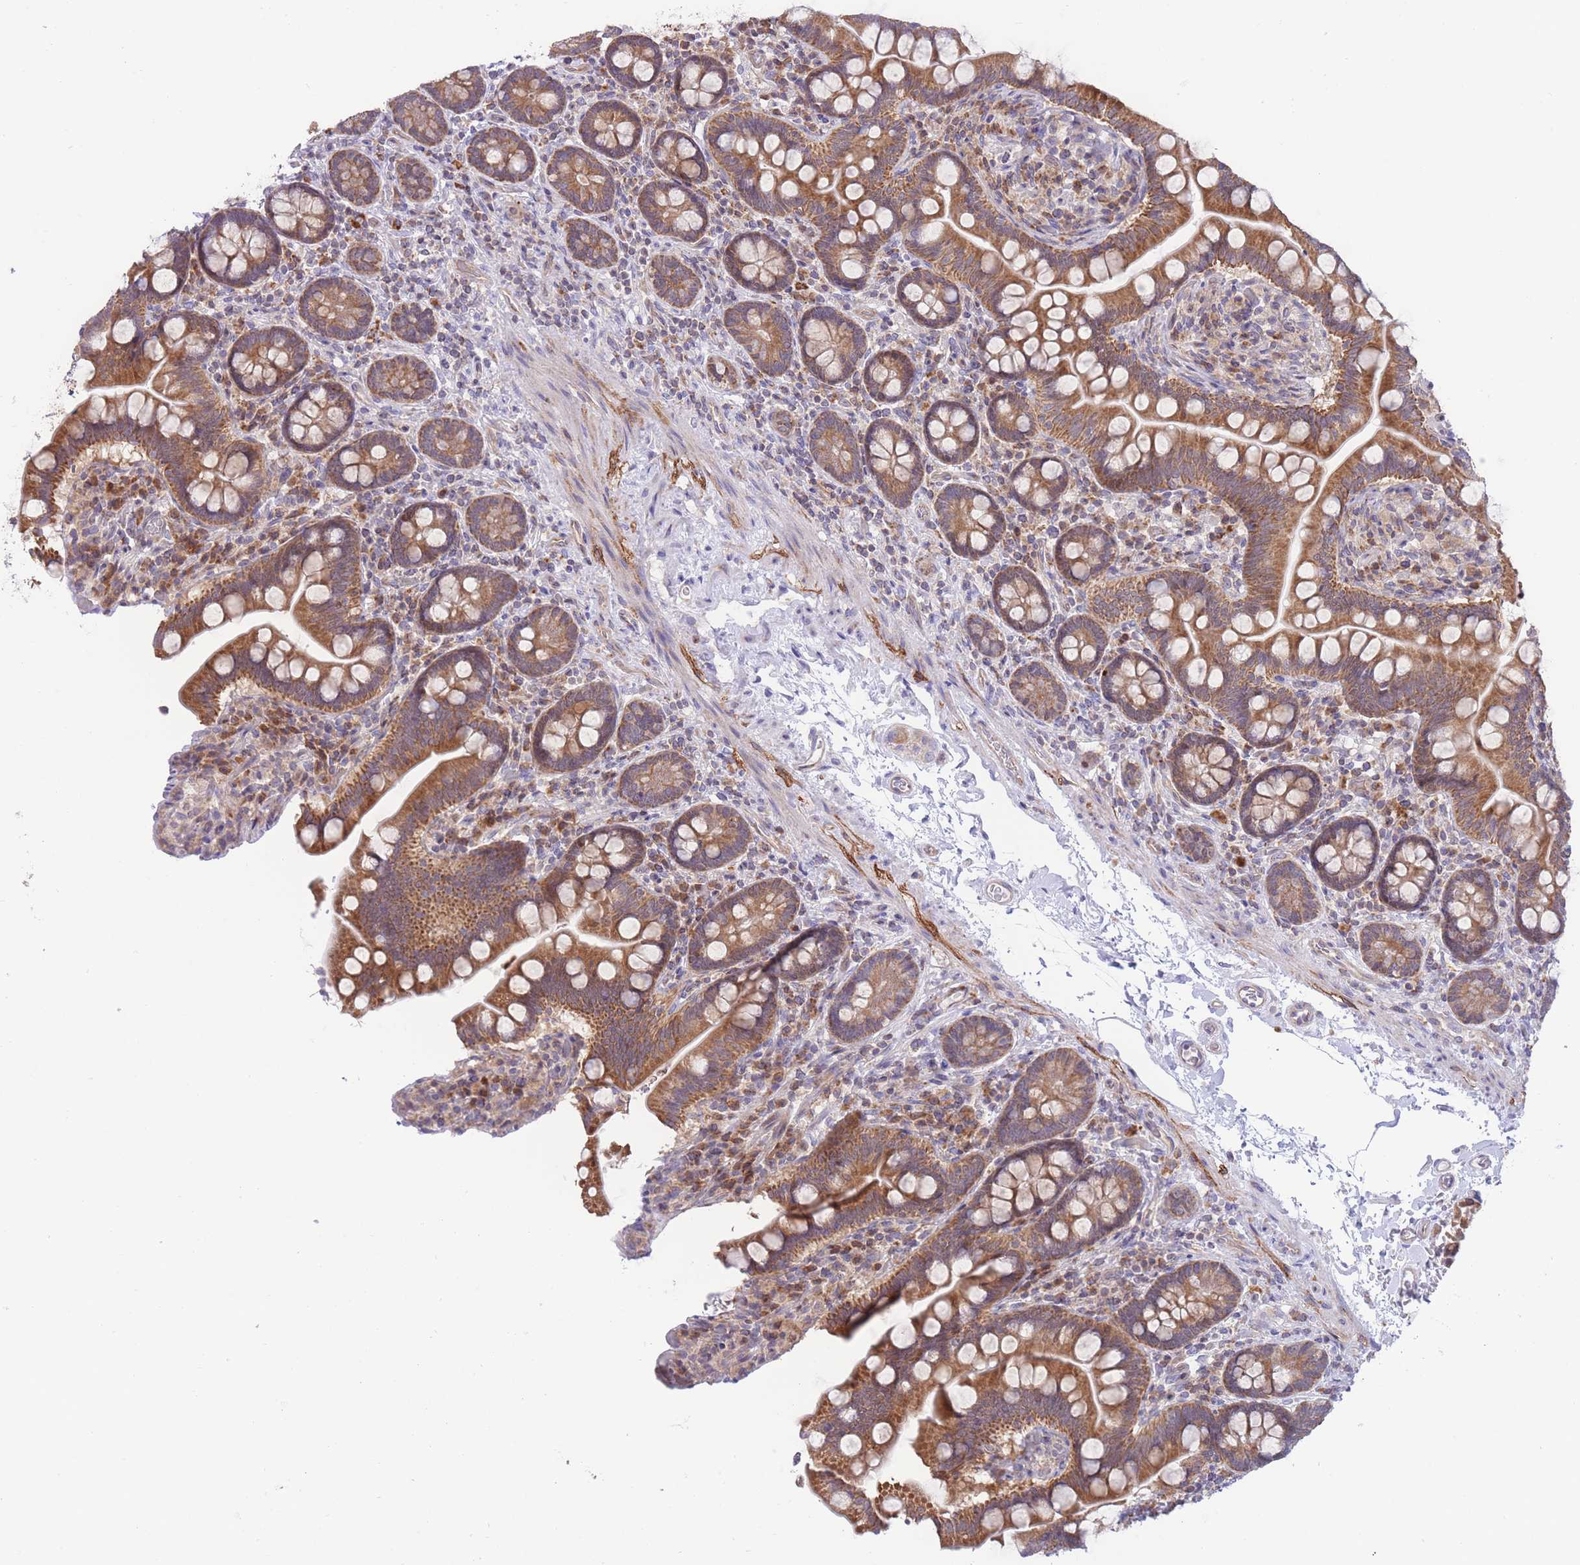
{"staining": {"intensity": "strong", "quantity": ">75%", "location": "cytoplasmic/membranous"}, "tissue": "small intestine", "cell_type": "Glandular cells", "image_type": "normal", "snomed": [{"axis": "morphology", "description": "Normal tissue, NOS"}, {"axis": "topography", "description": "Small intestine"}], "caption": "Immunohistochemical staining of benign small intestine demonstrates >75% levels of strong cytoplasmic/membranous protein expression in about >75% of glandular cells.", "gene": "BOLA2B", "patient": {"sex": "female", "age": 64}}